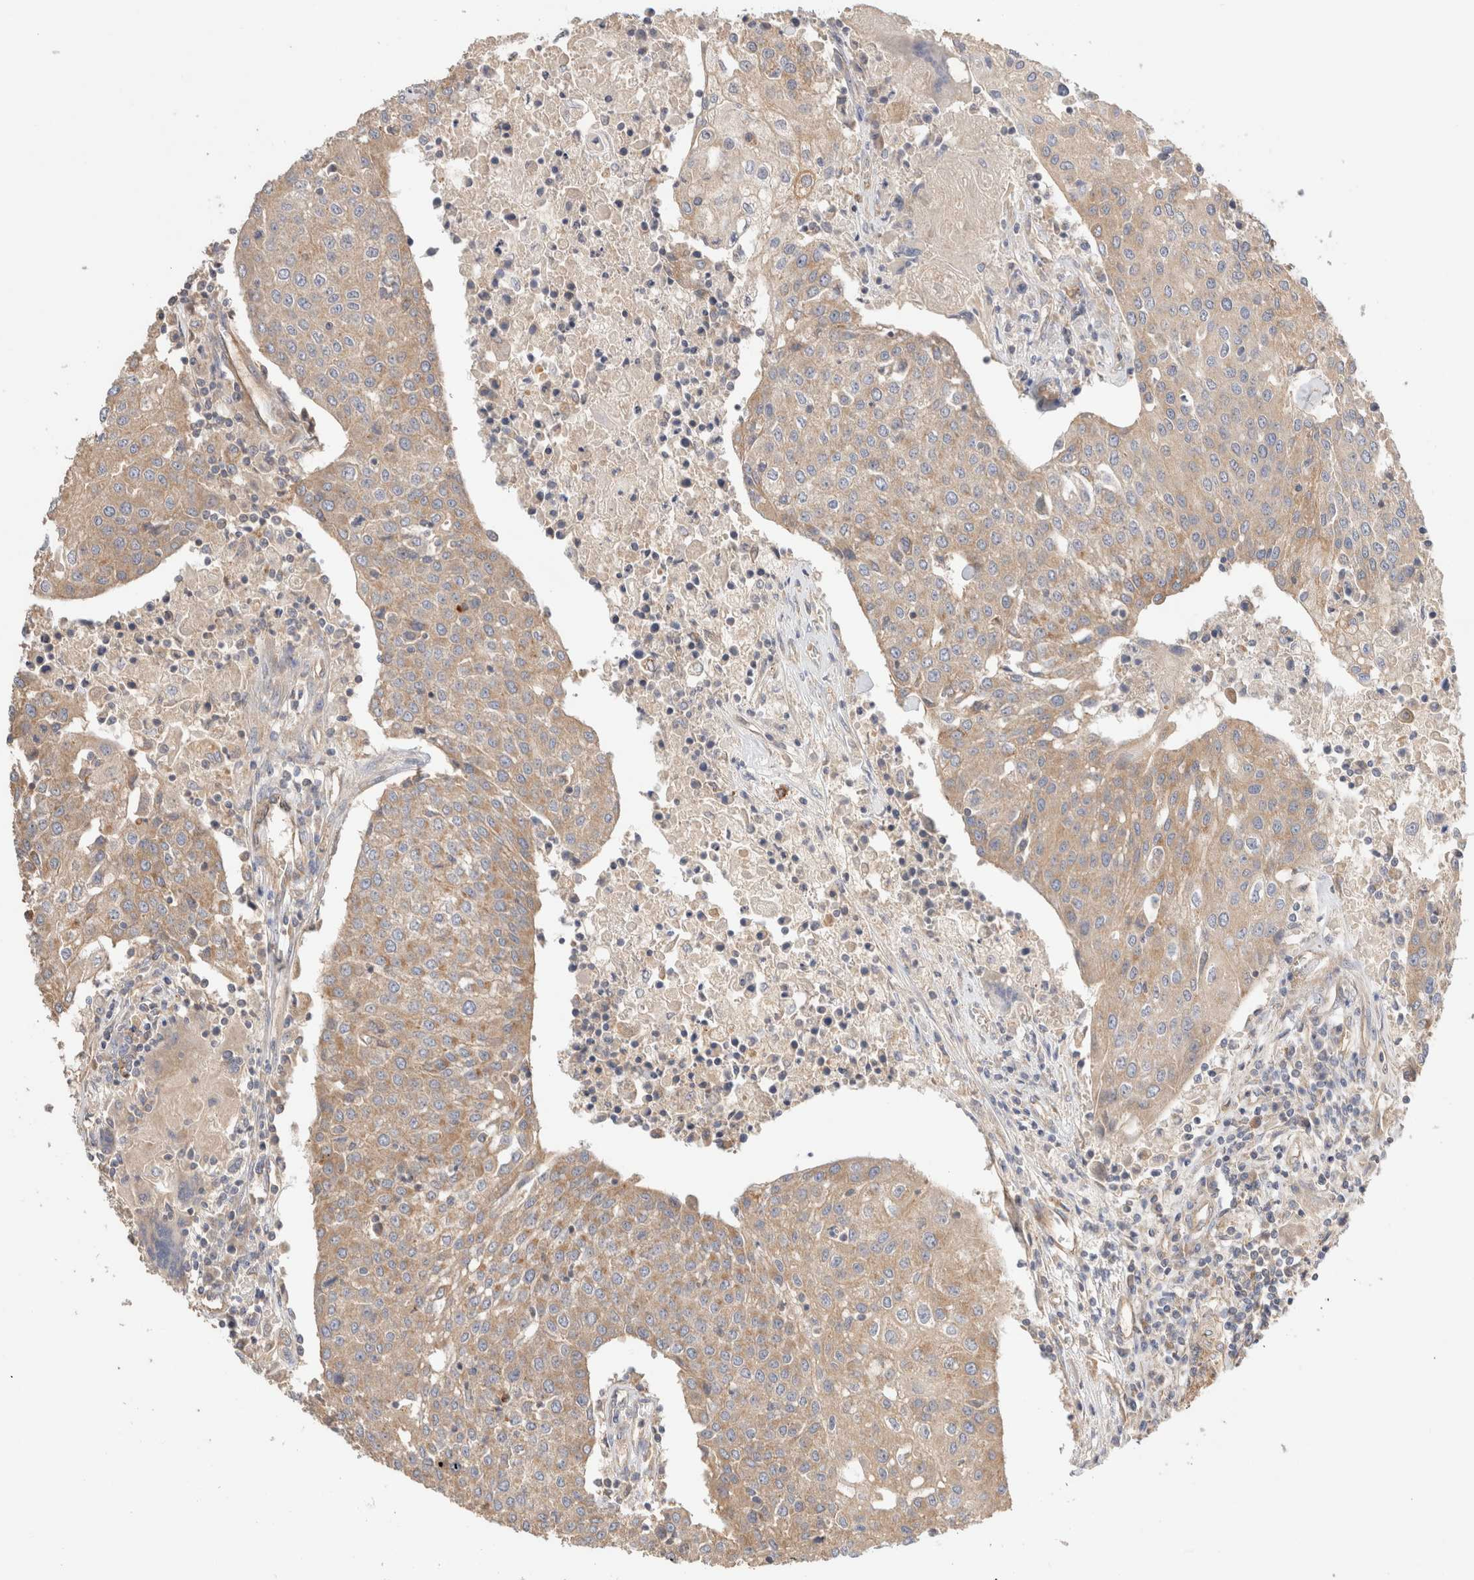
{"staining": {"intensity": "weak", "quantity": ">75%", "location": "cytoplasmic/membranous"}, "tissue": "urothelial cancer", "cell_type": "Tumor cells", "image_type": "cancer", "snomed": [{"axis": "morphology", "description": "Urothelial carcinoma, High grade"}, {"axis": "topography", "description": "Urinary bladder"}], "caption": "Urothelial cancer was stained to show a protein in brown. There is low levels of weak cytoplasmic/membranous expression in about >75% of tumor cells.", "gene": "B3GNTL1", "patient": {"sex": "female", "age": 85}}